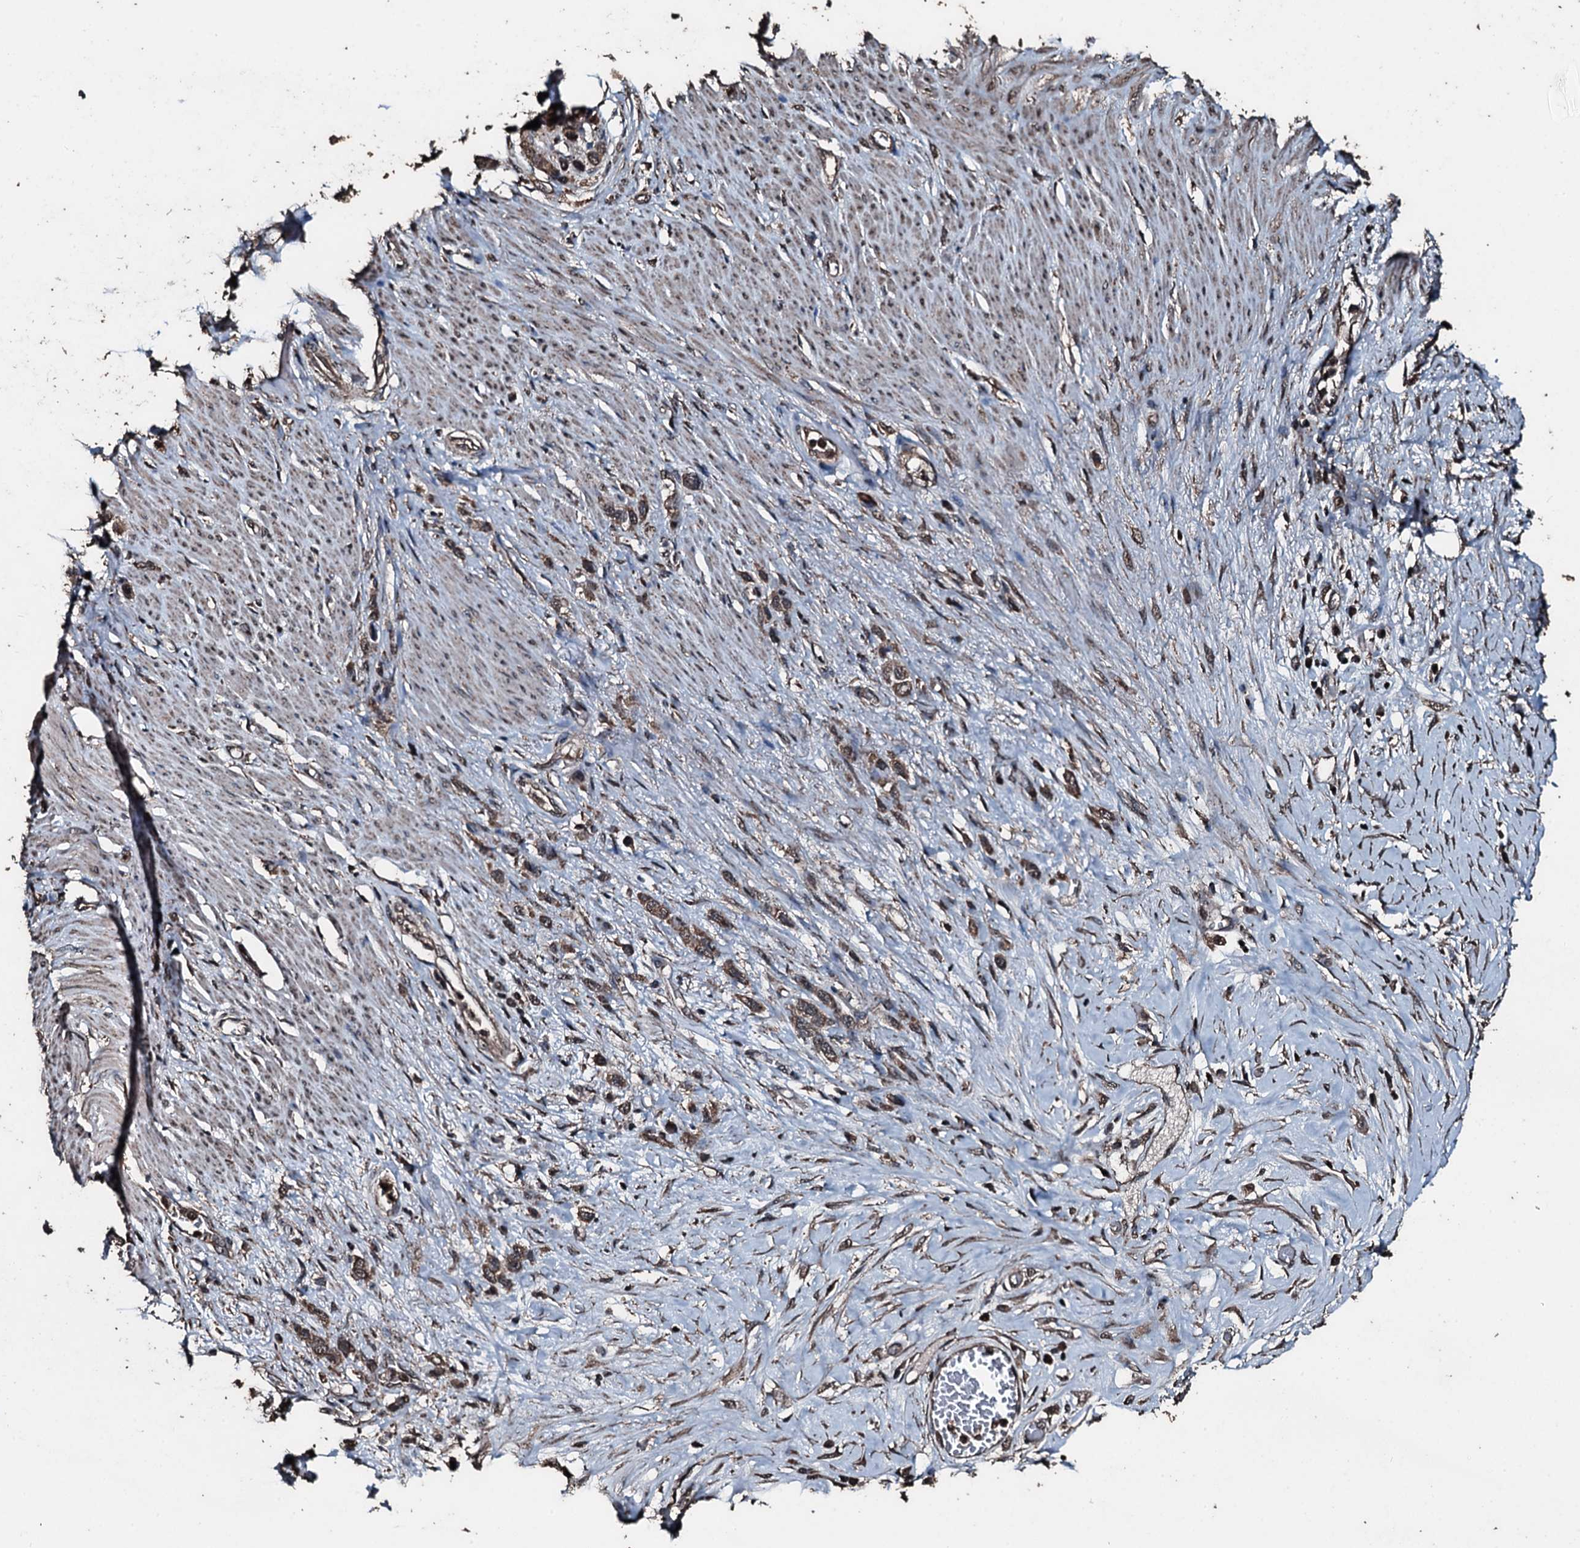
{"staining": {"intensity": "weak", "quantity": ">75%", "location": "cytoplasmic/membranous,nuclear"}, "tissue": "stomach cancer", "cell_type": "Tumor cells", "image_type": "cancer", "snomed": [{"axis": "morphology", "description": "Adenocarcinoma, NOS"}, {"axis": "morphology", "description": "Adenocarcinoma, High grade"}, {"axis": "topography", "description": "Stomach, upper"}, {"axis": "topography", "description": "Stomach, lower"}], "caption": "This is a micrograph of IHC staining of stomach cancer, which shows weak expression in the cytoplasmic/membranous and nuclear of tumor cells.", "gene": "FAAP24", "patient": {"sex": "female", "age": 65}}